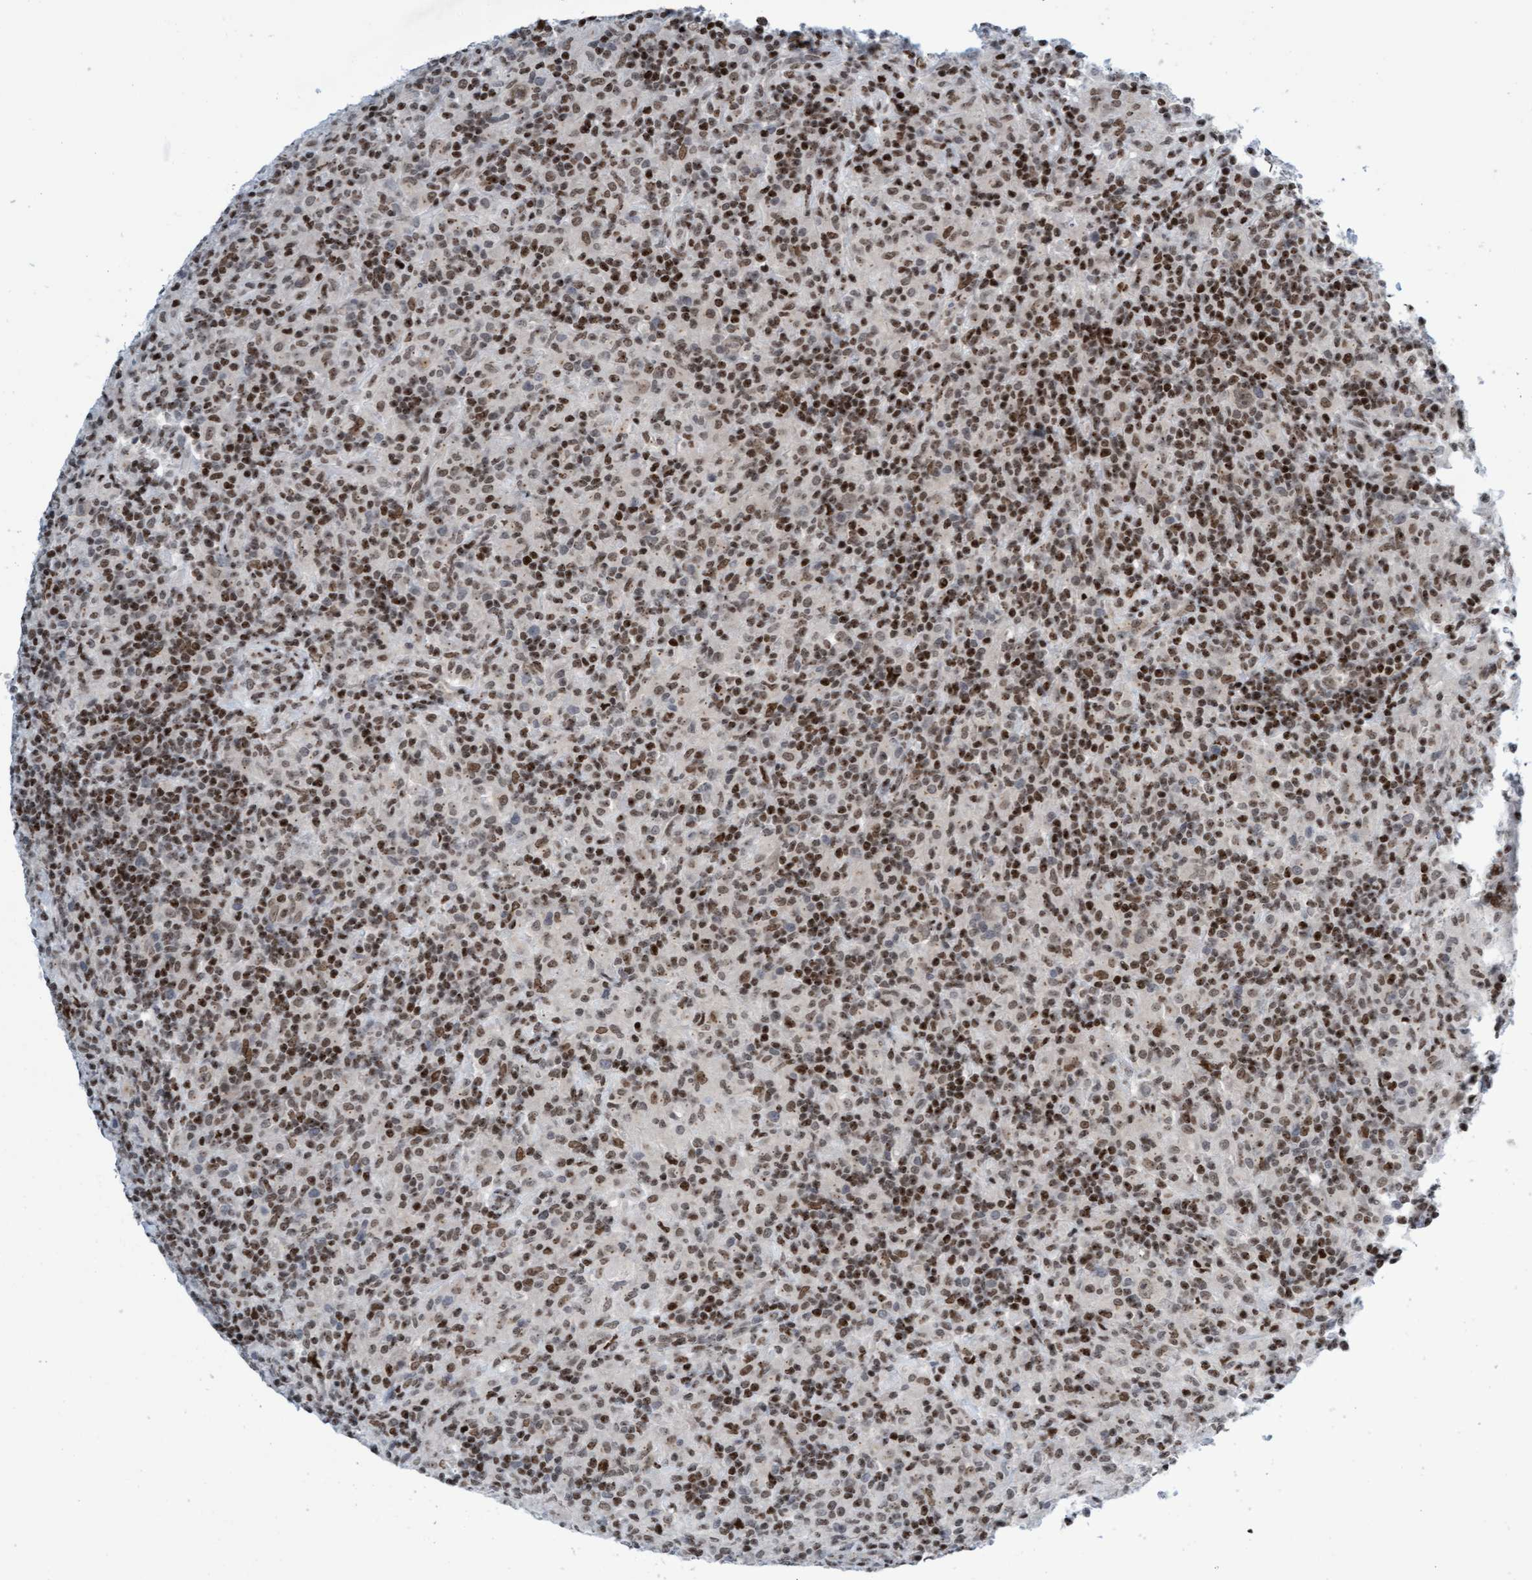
{"staining": {"intensity": "weak", "quantity": "25%-75%", "location": "nuclear"}, "tissue": "lymphoma", "cell_type": "Tumor cells", "image_type": "cancer", "snomed": [{"axis": "morphology", "description": "Hodgkin's disease, NOS"}, {"axis": "topography", "description": "Lymph node"}], "caption": "Protein staining shows weak nuclear expression in approximately 25%-75% of tumor cells in Hodgkin's disease. (DAB IHC with brightfield microscopy, high magnification).", "gene": "GLRX2", "patient": {"sex": "male", "age": 70}}